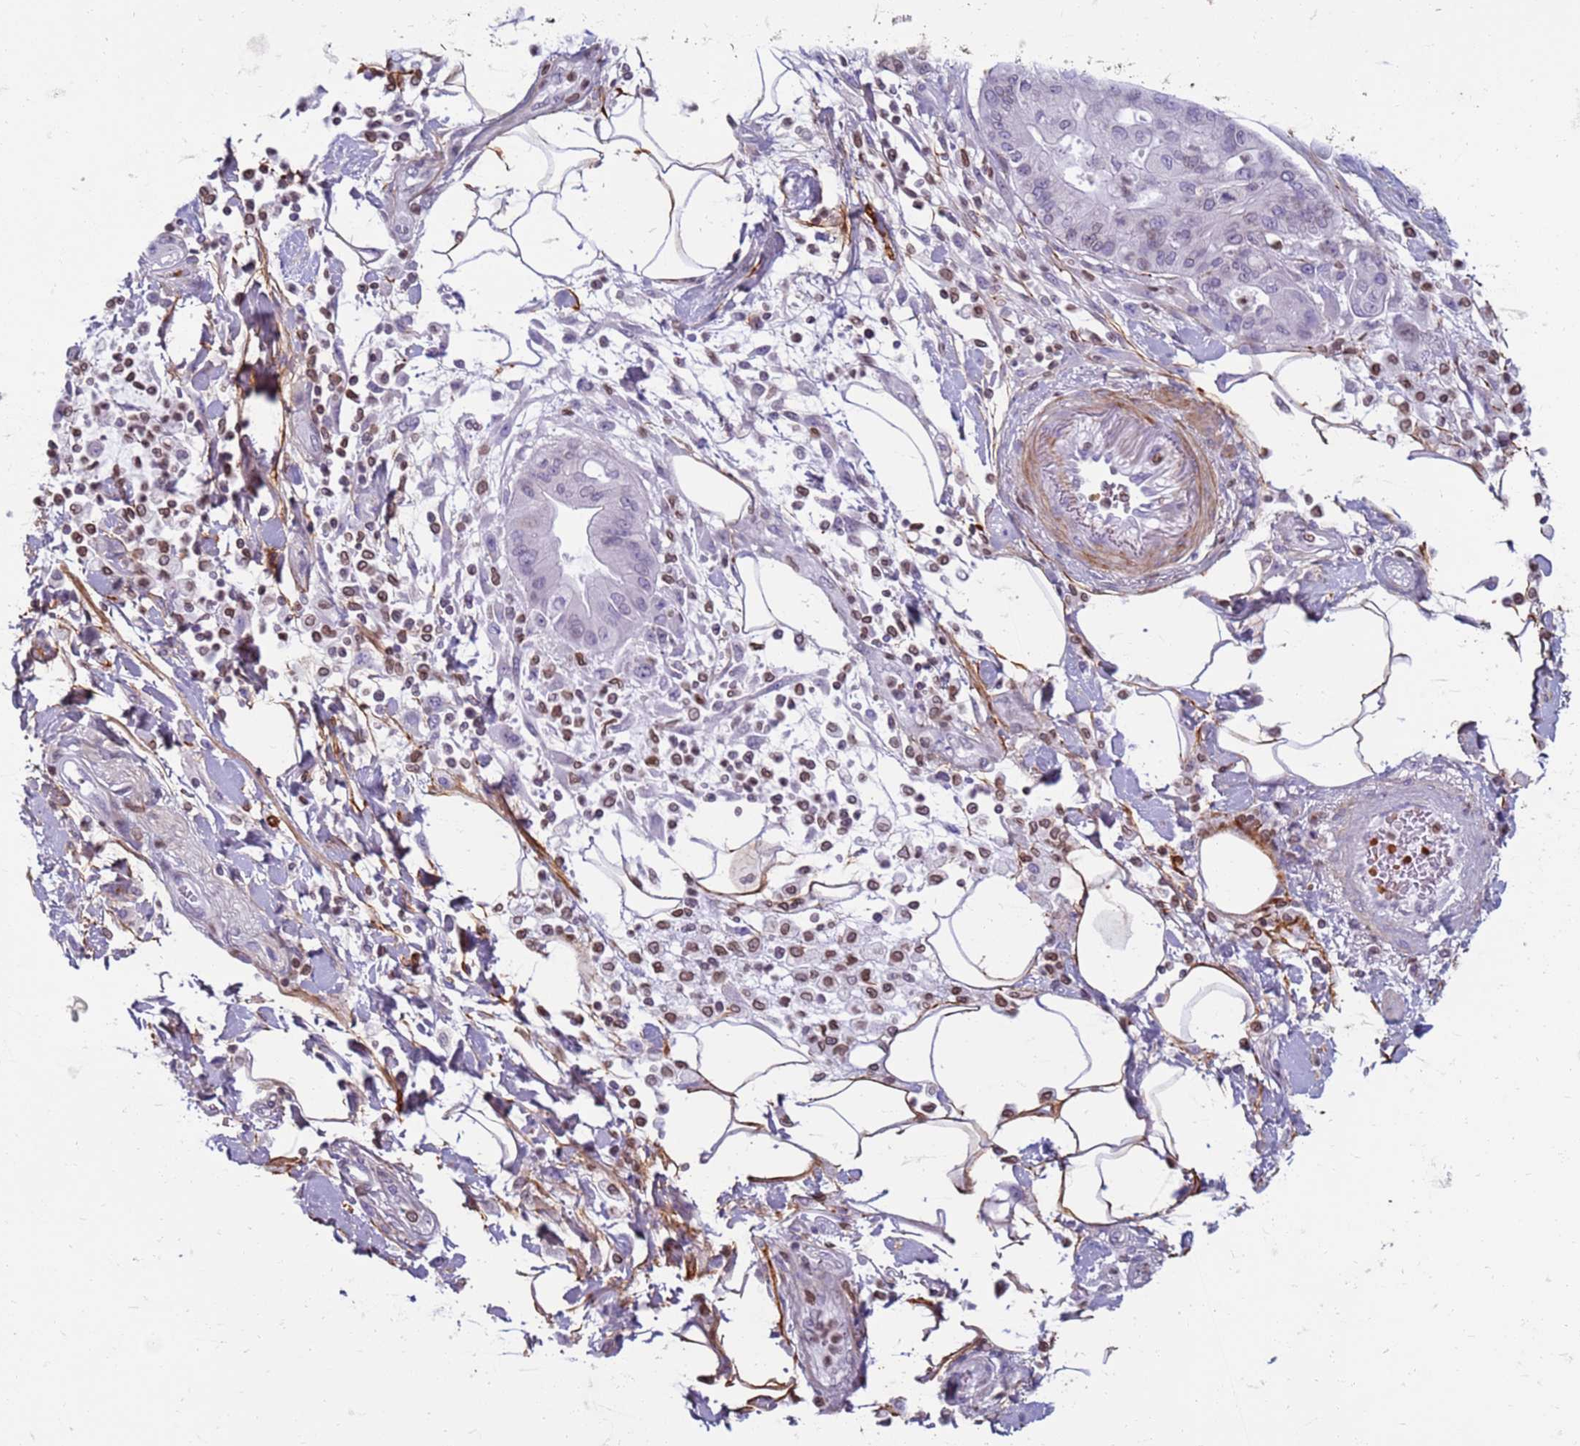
{"staining": {"intensity": "negative", "quantity": "none", "location": "none"}, "tissue": "pancreatic cancer", "cell_type": "Tumor cells", "image_type": "cancer", "snomed": [{"axis": "morphology", "description": "Adenocarcinoma, NOS"}, {"axis": "morphology", "description": "Adenocarcinoma, metastatic, NOS"}, {"axis": "topography", "description": "Lymph node"}, {"axis": "topography", "description": "Pancreas"}, {"axis": "topography", "description": "Duodenum"}], "caption": "There is no significant staining in tumor cells of pancreatic cancer.", "gene": "METTL25B", "patient": {"sex": "female", "age": 64}}